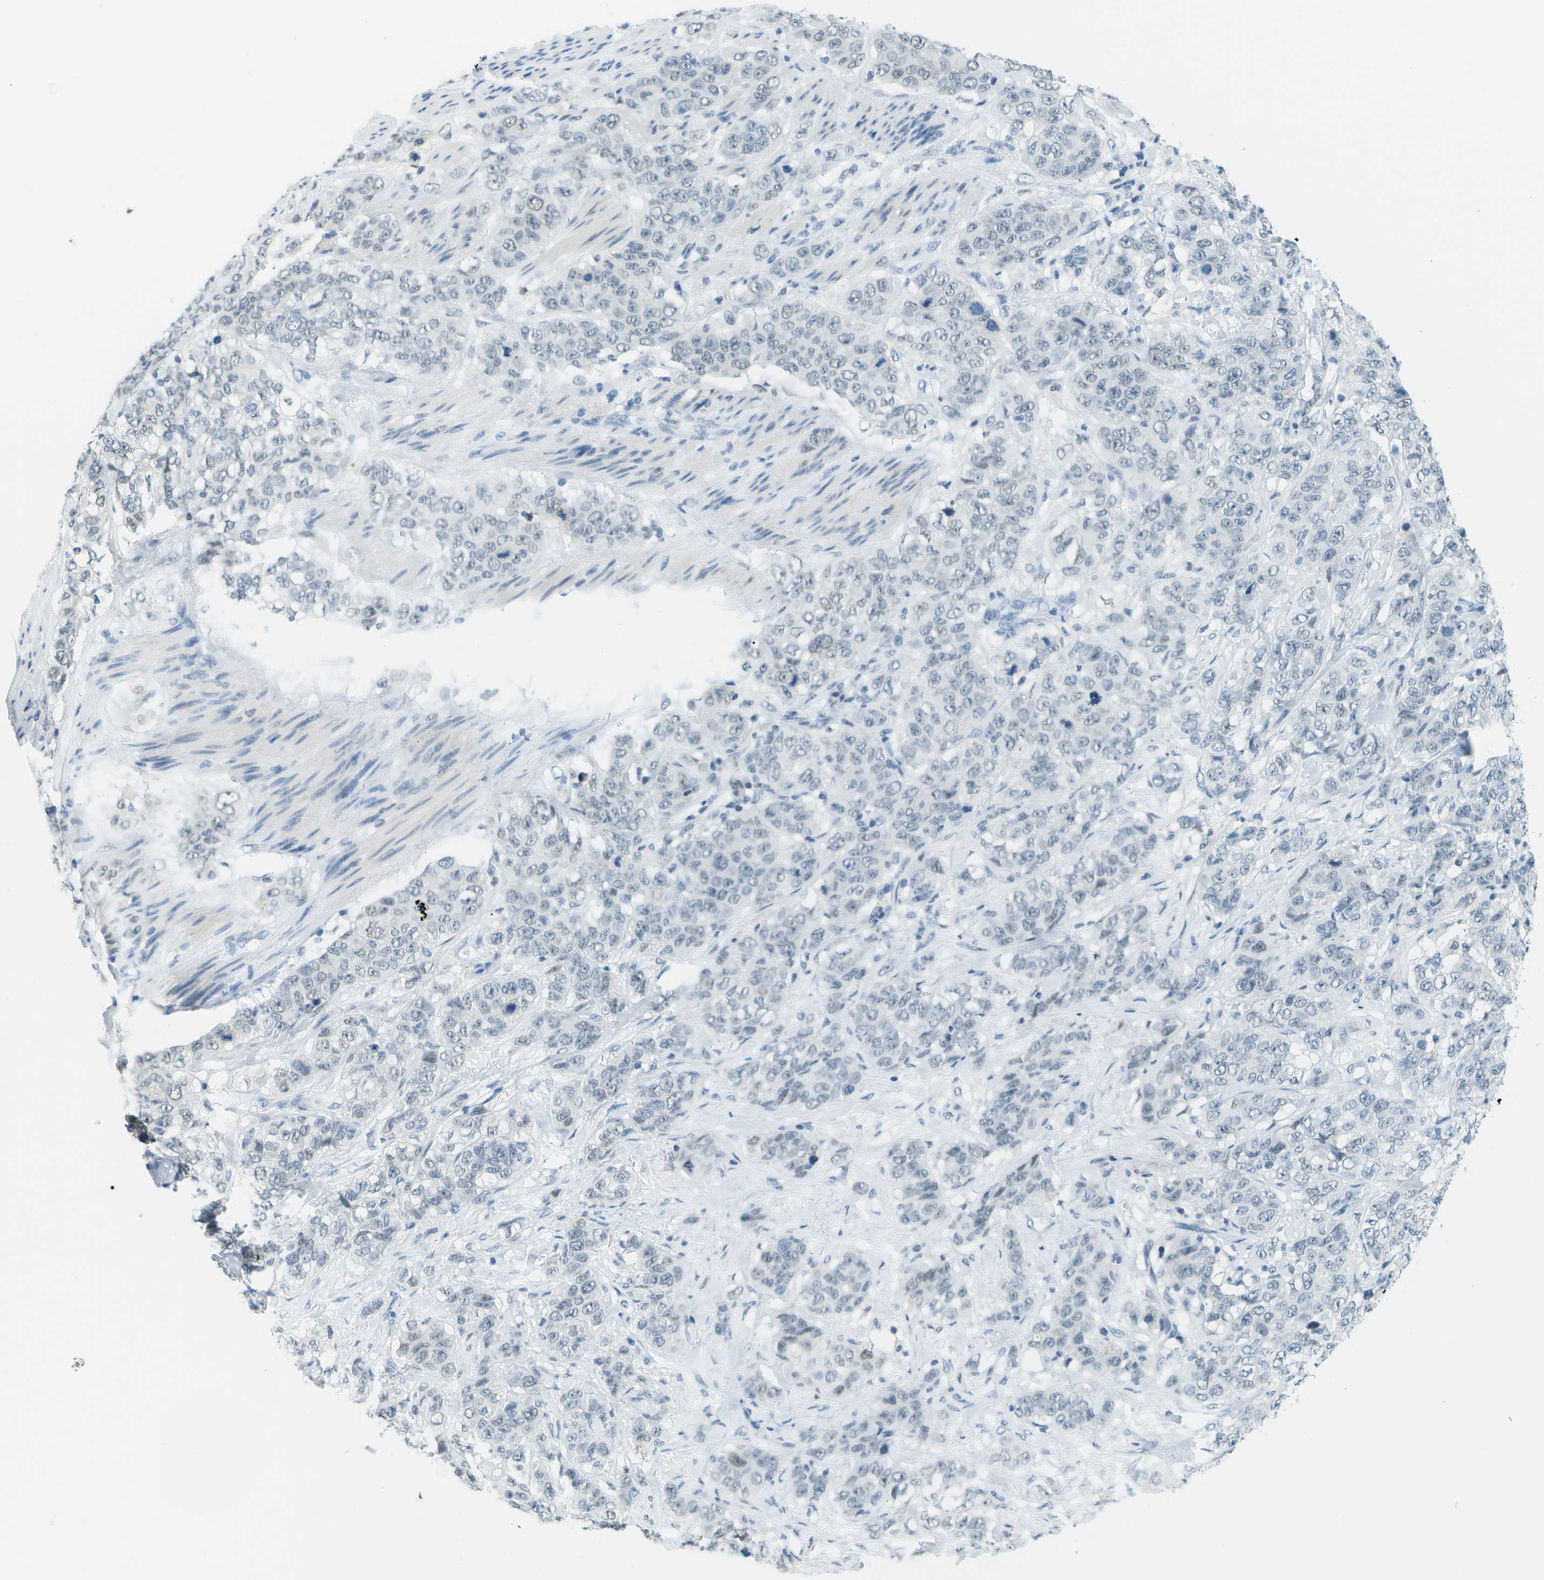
{"staining": {"intensity": "negative", "quantity": "none", "location": "none"}, "tissue": "stomach cancer", "cell_type": "Tumor cells", "image_type": "cancer", "snomed": [{"axis": "morphology", "description": "Adenocarcinoma, NOS"}, {"axis": "topography", "description": "Stomach"}], "caption": "IHC of stomach adenocarcinoma demonstrates no positivity in tumor cells.", "gene": "NEK11", "patient": {"sex": "male", "age": 48}}